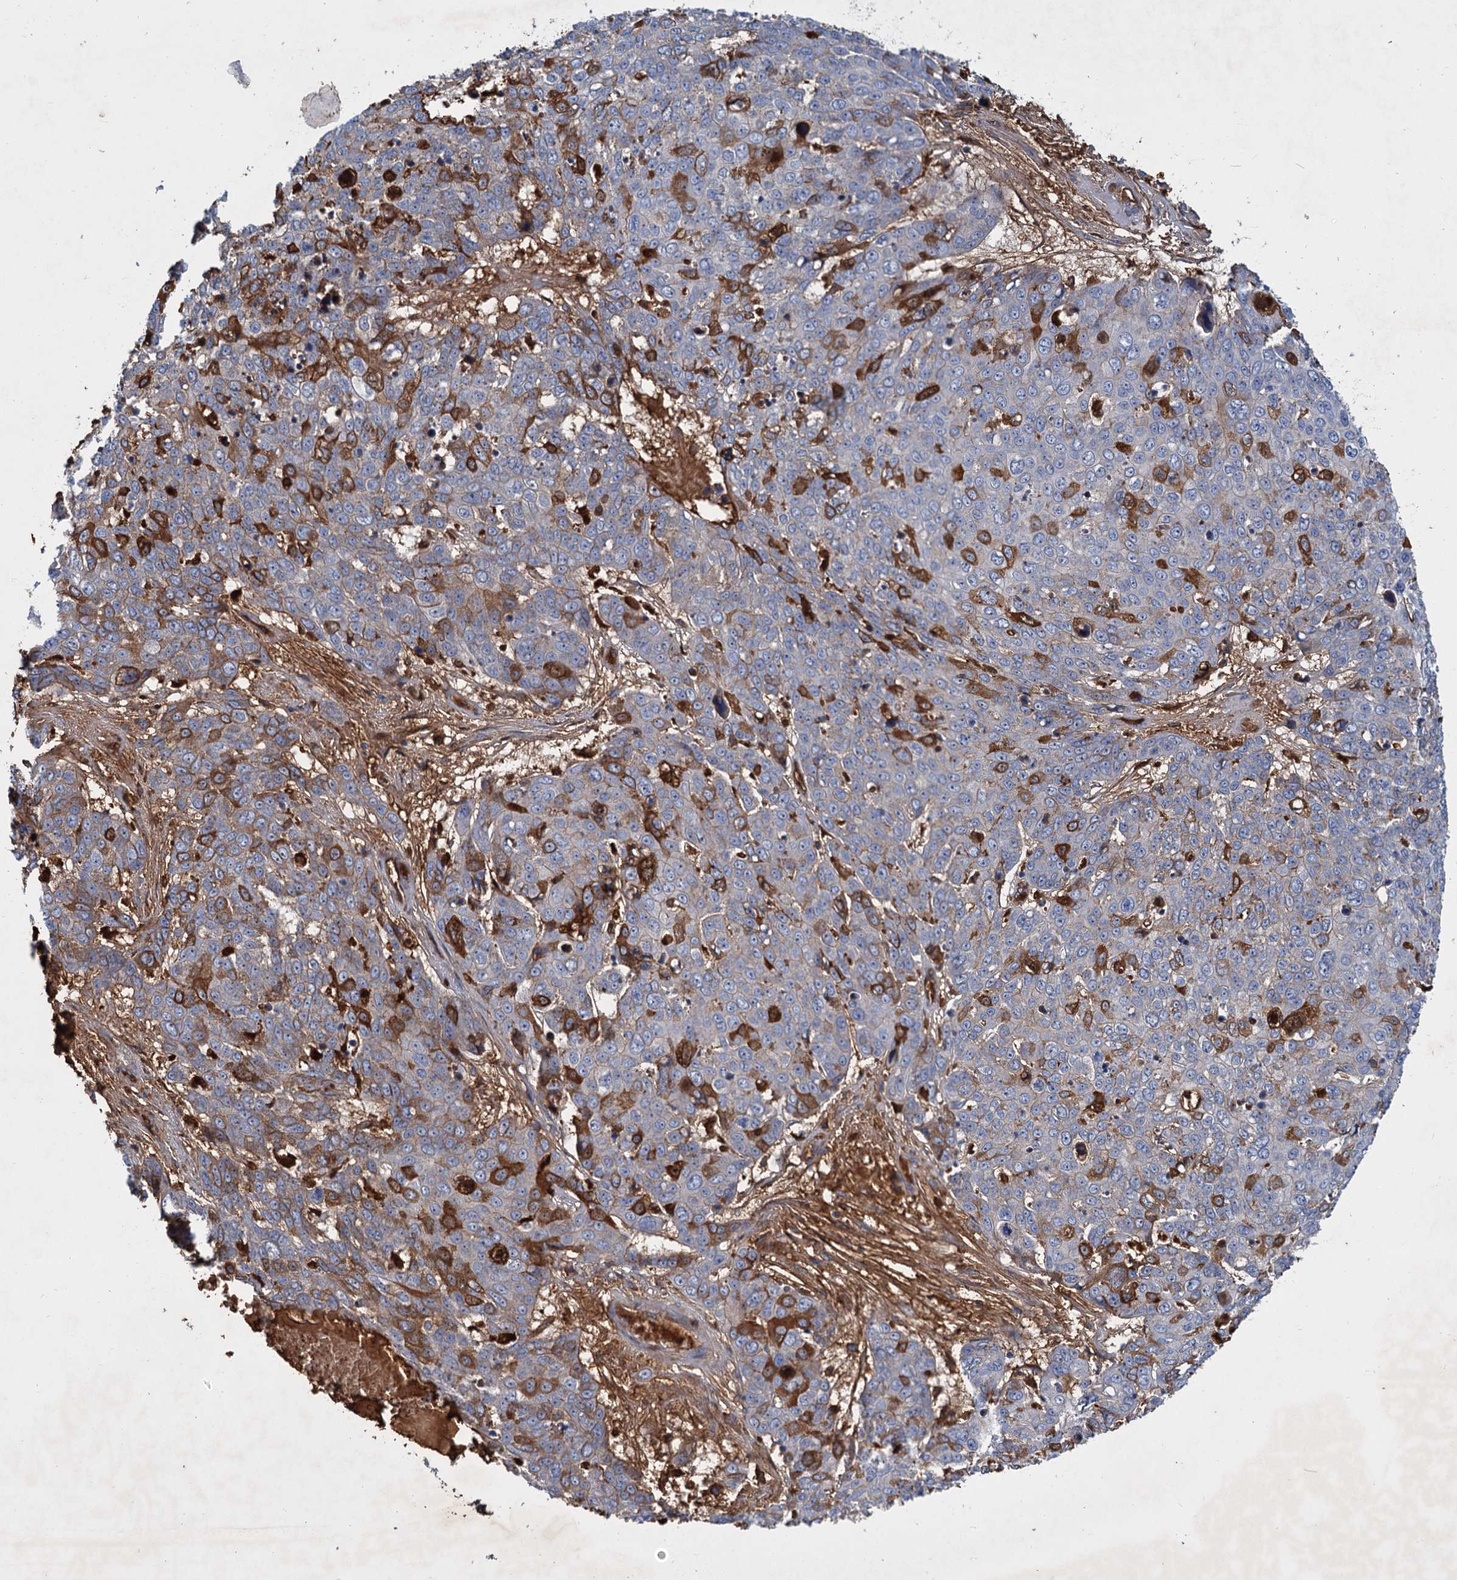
{"staining": {"intensity": "strong", "quantity": "<25%", "location": "cytoplasmic/membranous"}, "tissue": "skin cancer", "cell_type": "Tumor cells", "image_type": "cancer", "snomed": [{"axis": "morphology", "description": "Squamous cell carcinoma, NOS"}, {"axis": "topography", "description": "Skin"}], "caption": "Approximately <25% of tumor cells in human skin cancer demonstrate strong cytoplasmic/membranous protein positivity as visualized by brown immunohistochemical staining.", "gene": "CHRD", "patient": {"sex": "male", "age": 71}}